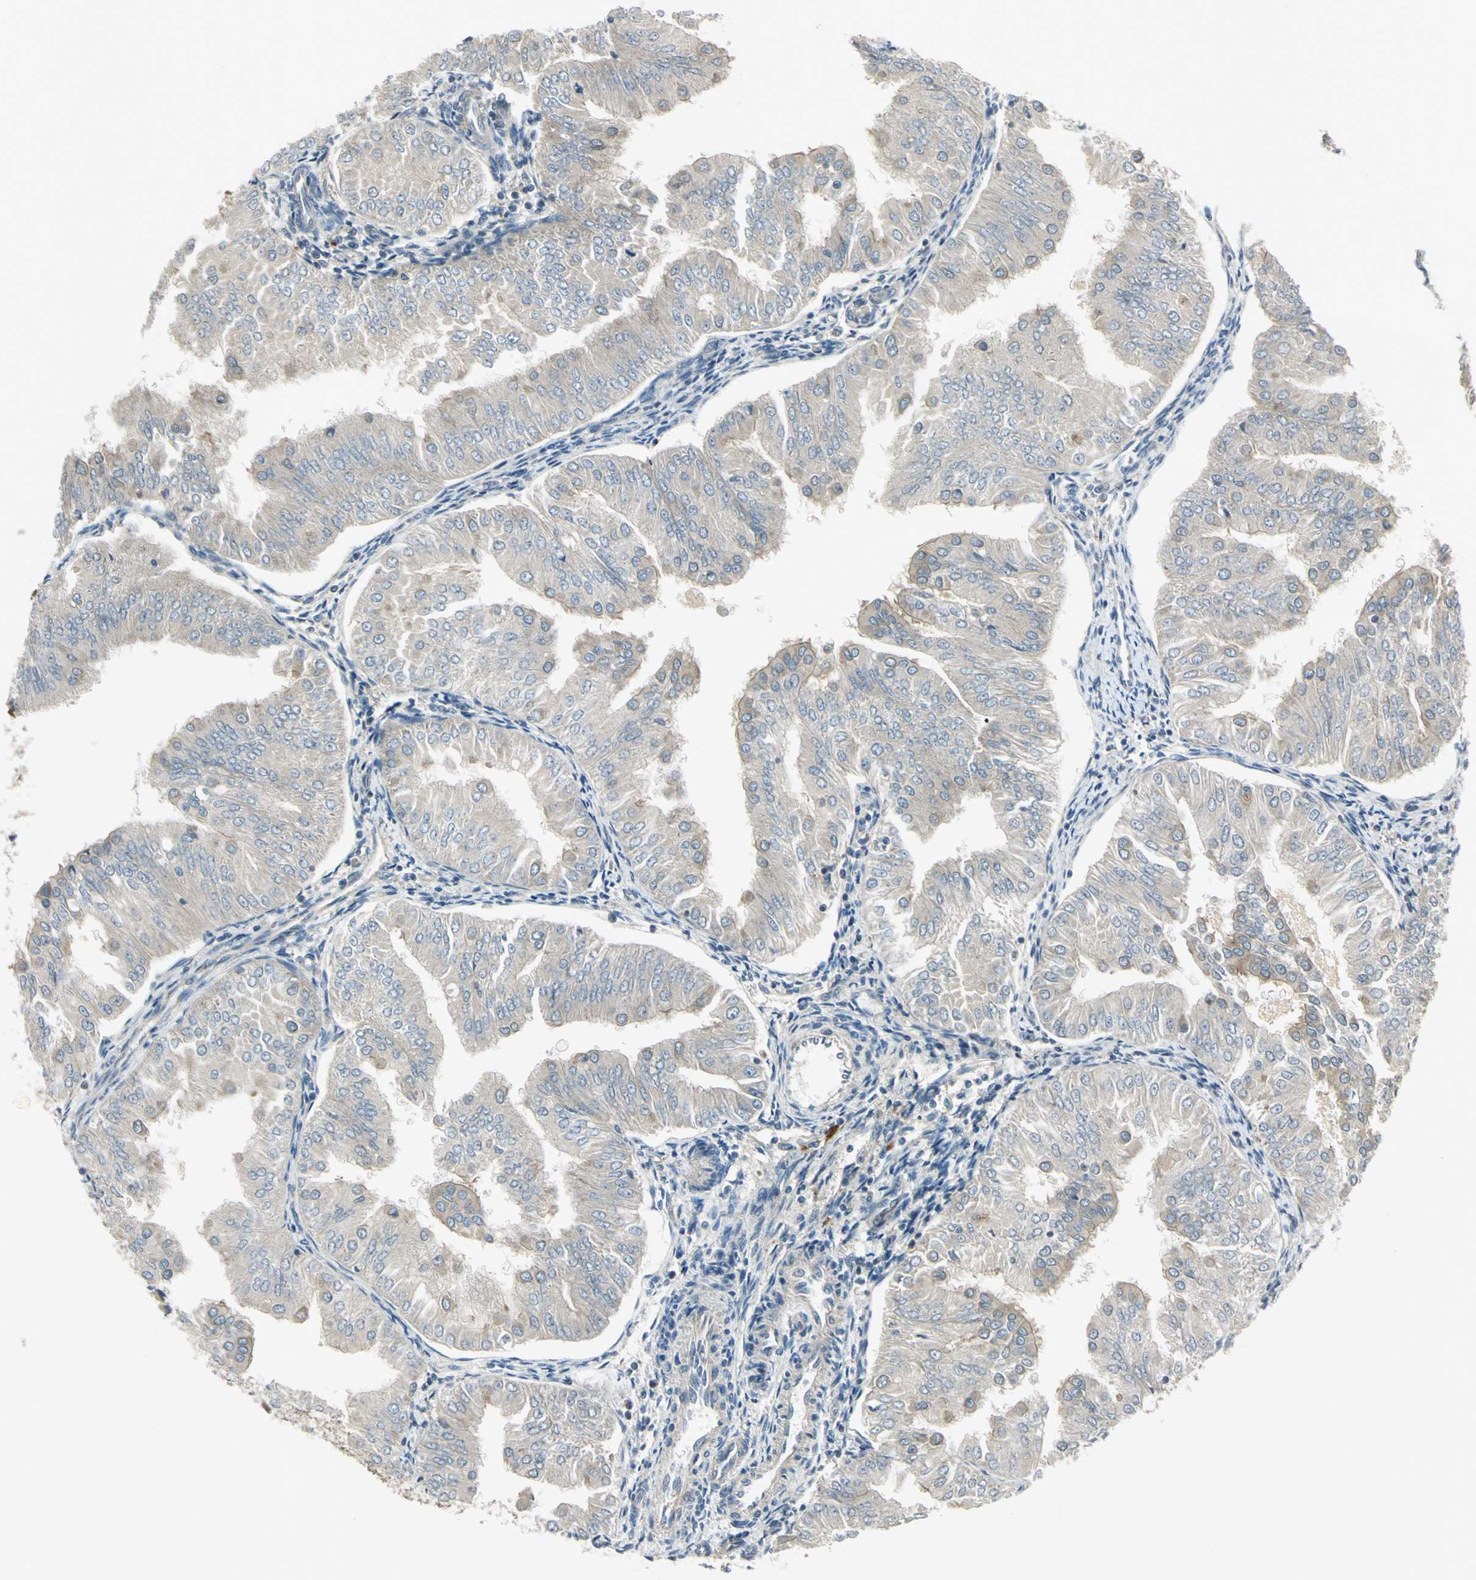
{"staining": {"intensity": "weak", "quantity": ">75%", "location": "cytoplasmic/membranous"}, "tissue": "endometrial cancer", "cell_type": "Tumor cells", "image_type": "cancer", "snomed": [{"axis": "morphology", "description": "Adenocarcinoma, NOS"}, {"axis": "topography", "description": "Endometrium"}], "caption": "The photomicrograph displays immunohistochemical staining of endometrial cancer. There is weak cytoplasmic/membranous expression is appreciated in approximately >75% of tumor cells.", "gene": "PRKAA1", "patient": {"sex": "female", "age": 53}}